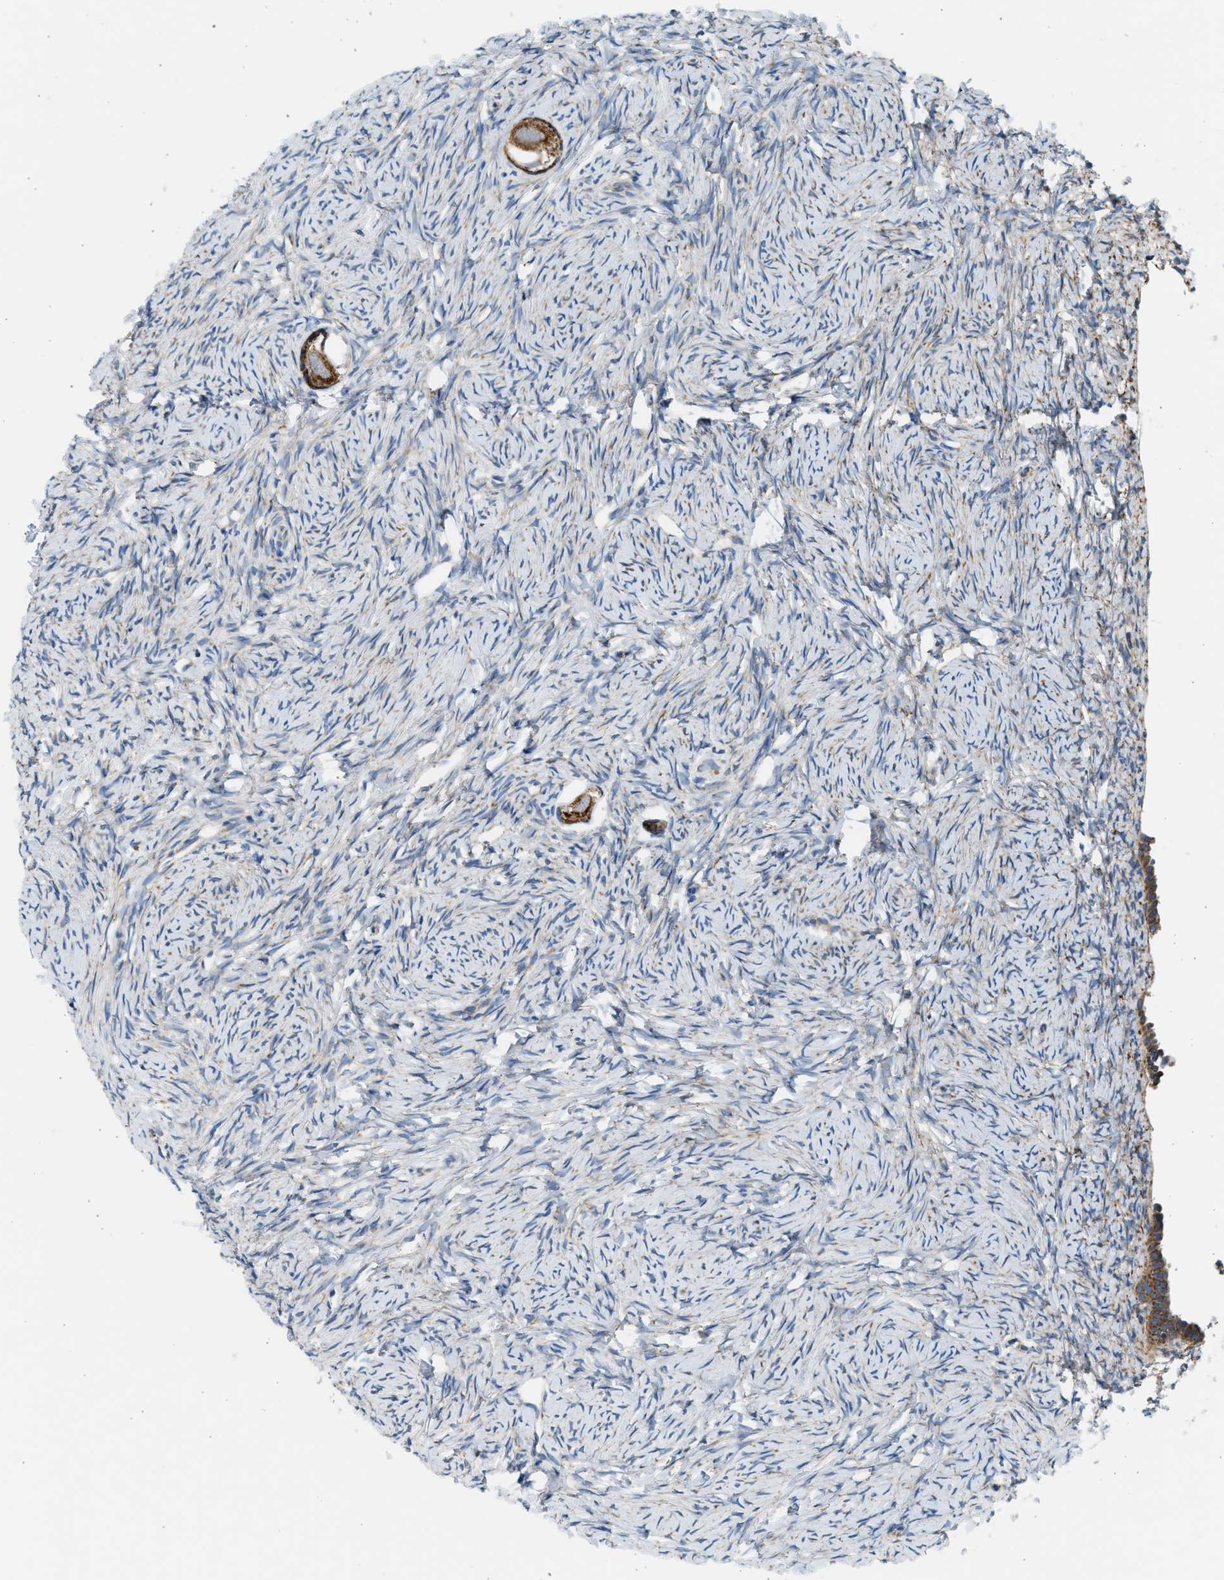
{"staining": {"intensity": "strong", "quantity": ">75%", "location": "cytoplasmic/membranous"}, "tissue": "ovary", "cell_type": "Follicle cells", "image_type": "normal", "snomed": [{"axis": "morphology", "description": "Normal tissue, NOS"}, {"axis": "topography", "description": "Ovary"}], "caption": "Normal ovary reveals strong cytoplasmic/membranous positivity in about >75% of follicle cells.", "gene": "KCNMB3", "patient": {"sex": "female", "age": 33}}